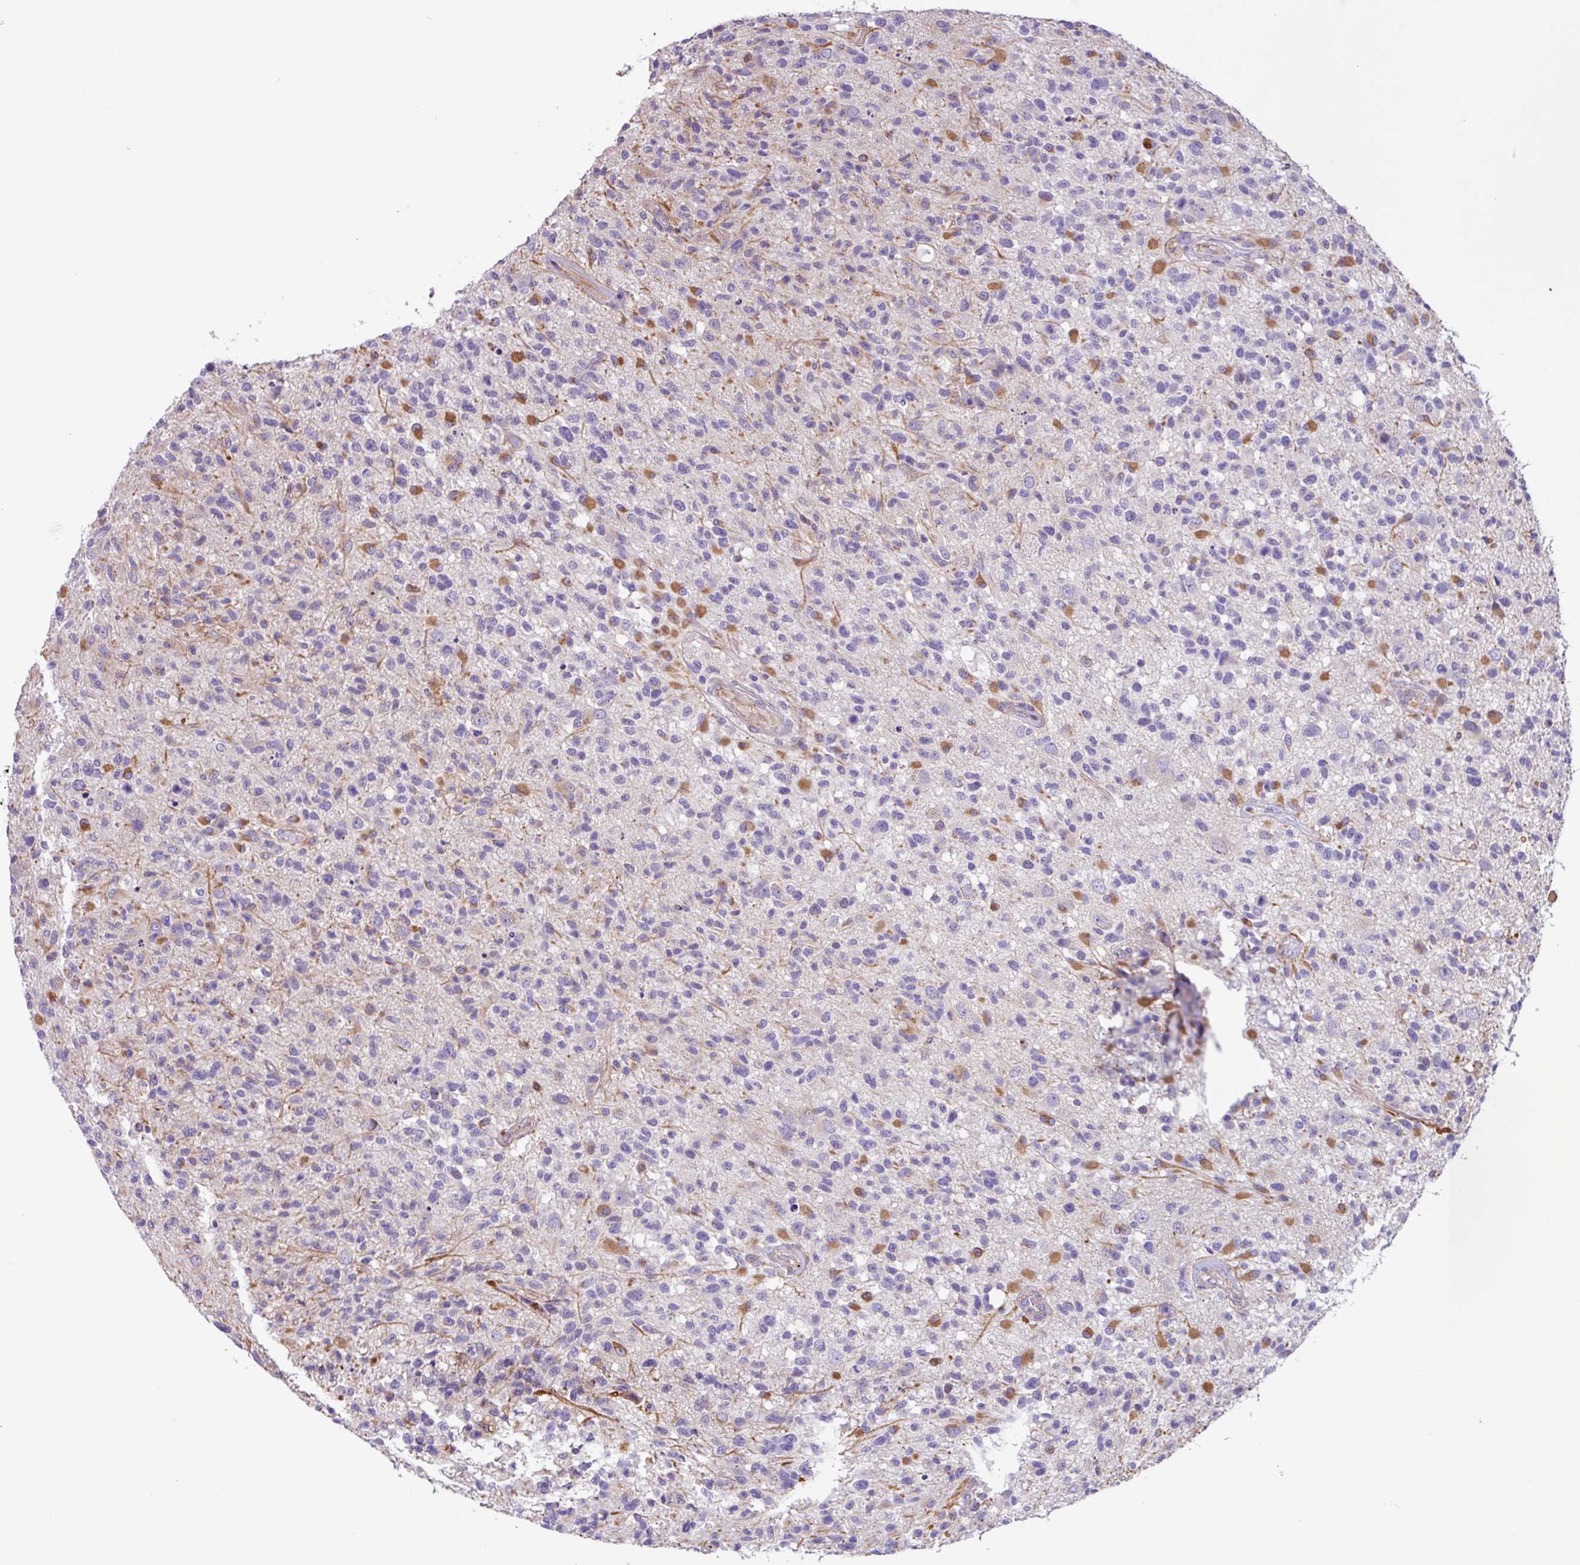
{"staining": {"intensity": "negative", "quantity": "none", "location": "none"}, "tissue": "glioma", "cell_type": "Tumor cells", "image_type": "cancer", "snomed": [{"axis": "morphology", "description": "Glioma, malignant, High grade"}, {"axis": "morphology", "description": "Glioblastoma, NOS"}, {"axis": "topography", "description": "Brain"}], "caption": "Immunohistochemical staining of glioma displays no significant staining in tumor cells.", "gene": "MRM2", "patient": {"sex": "male", "age": 60}}